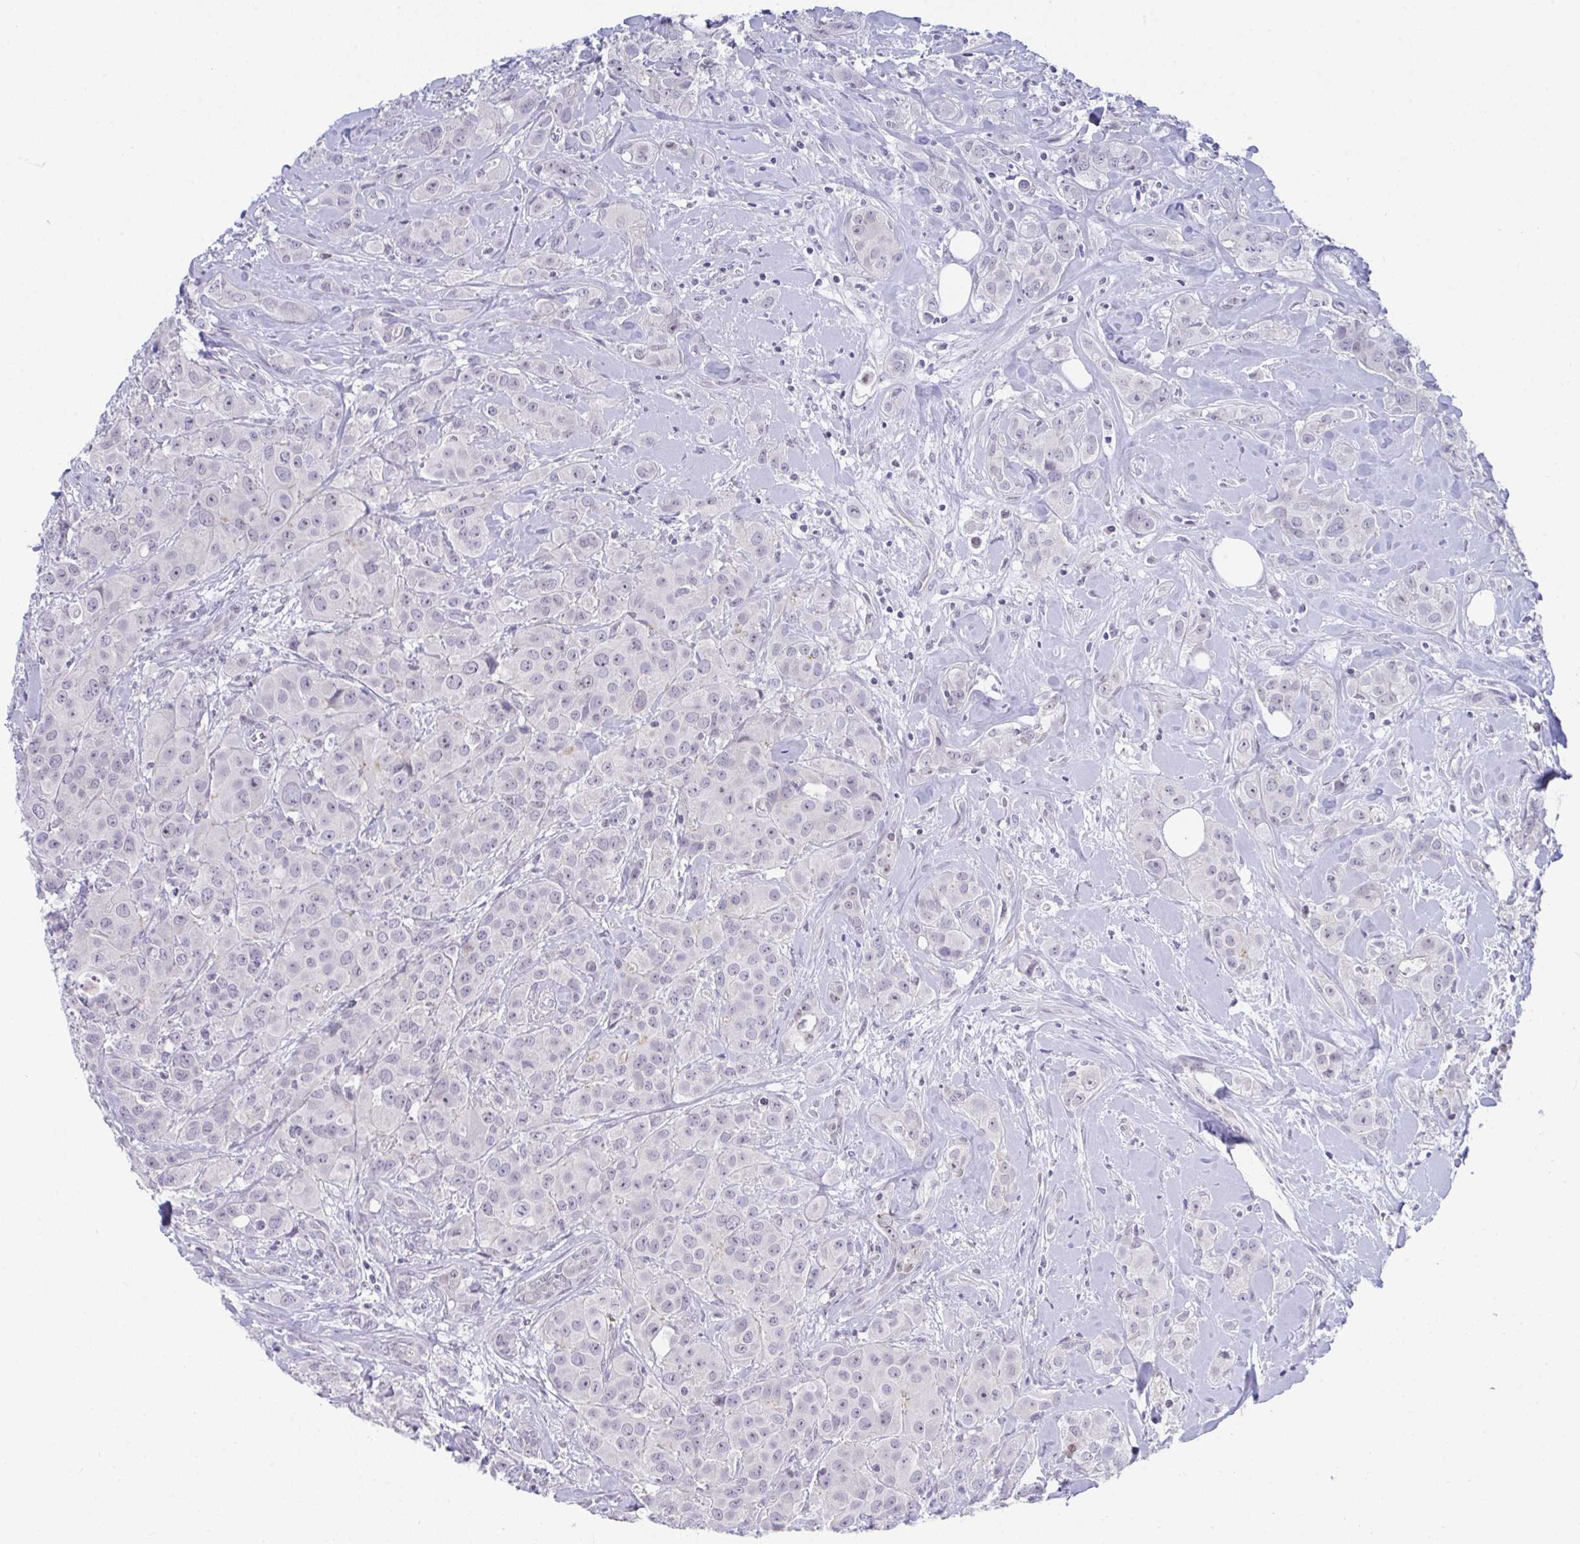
{"staining": {"intensity": "weak", "quantity": "25%-75%", "location": "nuclear"}, "tissue": "breast cancer", "cell_type": "Tumor cells", "image_type": "cancer", "snomed": [{"axis": "morphology", "description": "Normal tissue, NOS"}, {"axis": "morphology", "description": "Duct carcinoma"}, {"axis": "topography", "description": "Breast"}], "caption": "Weak nuclear positivity for a protein is appreciated in about 25%-75% of tumor cells of breast infiltrating ductal carcinoma using immunohistochemistry (IHC).", "gene": "BMAL2", "patient": {"sex": "female", "age": 43}}